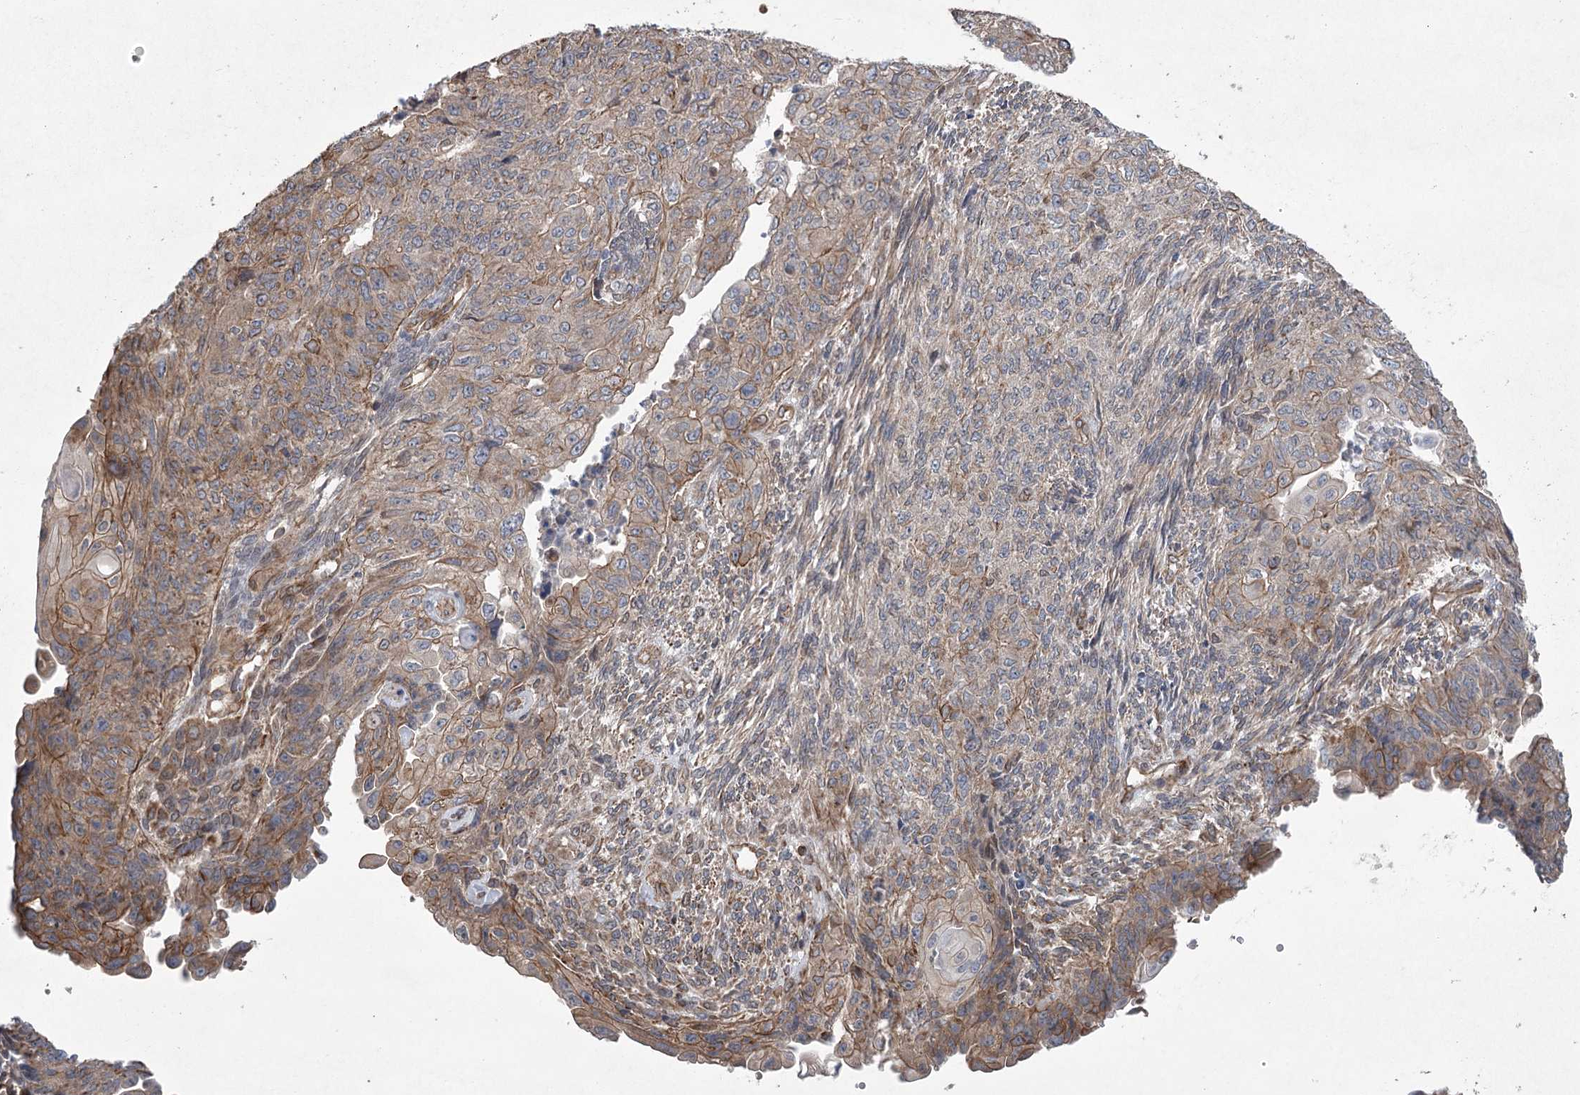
{"staining": {"intensity": "moderate", "quantity": "25%-75%", "location": "cytoplasmic/membranous"}, "tissue": "endometrial cancer", "cell_type": "Tumor cells", "image_type": "cancer", "snomed": [{"axis": "morphology", "description": "Adenocarcinoma, NOS"}, {"axis": "topography", "description": "Endometrium"}], "caption": "The image shows a brown stain indicating the presence of a protein in the cytoplasmic/membranous of tumor cells in endometrial cancer (adenocarcinoma). (brown staining indicates protein expression, while blue staining denotes nuclei).", "gene": "RWDD4", "patient": {"sex": "female", "age": 32}}